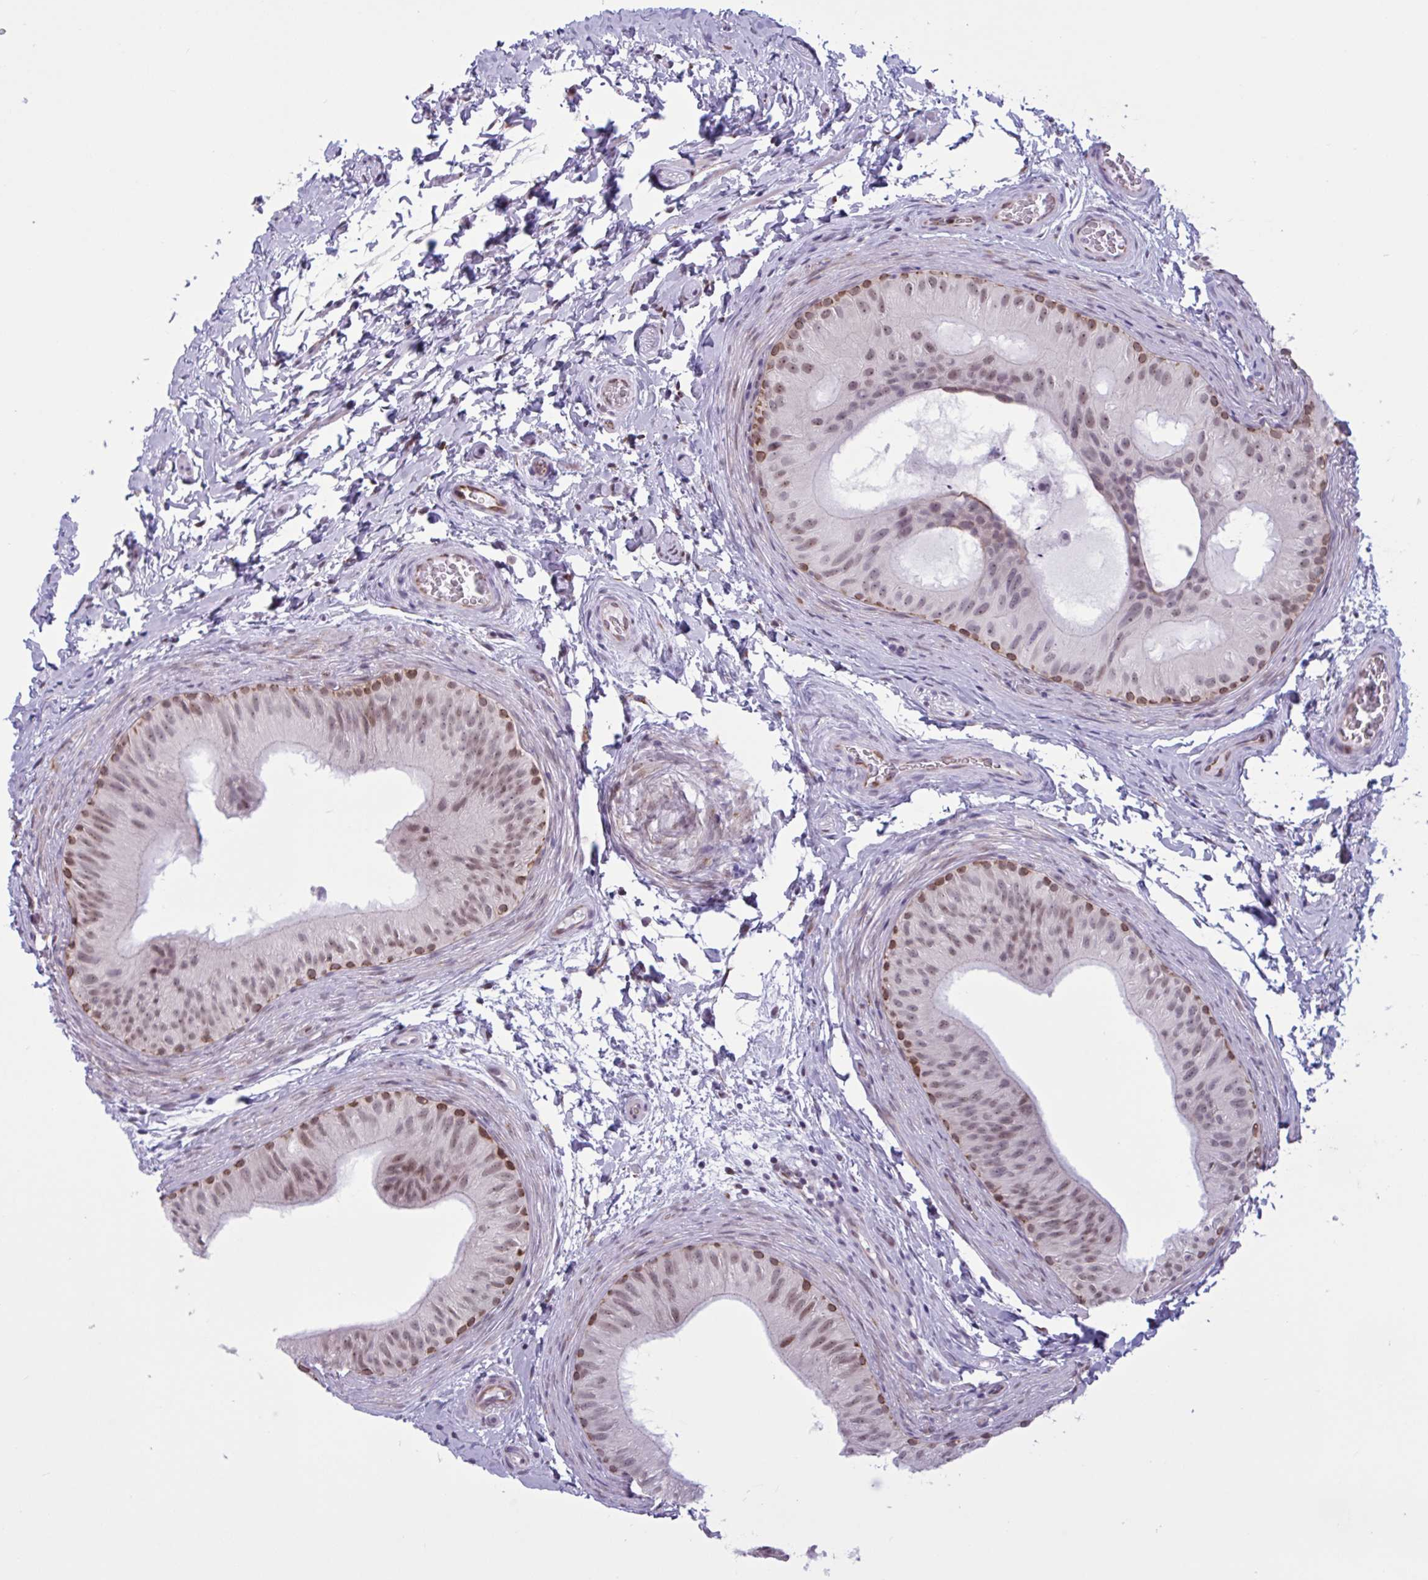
{"staining": {"intensity": "moderate", "quantity": ">75%", "location": "nuclear"}, "tissue": "epididymis", "cell_type": "Glandular cells", "image_type": "normal", "snomed": [{"axis": "morphology", "description": "Normal tissue, NOS"}, {"axis": "topography", "description": "Epididymis"}], "caption": "About >75% of glandular cells in normal epididymis display moderate nuclear protein positivity as visualized by brown immunohistochemical staining.", "gene": "PRMT6", "patient": {"sex": "male", "age": 24}}